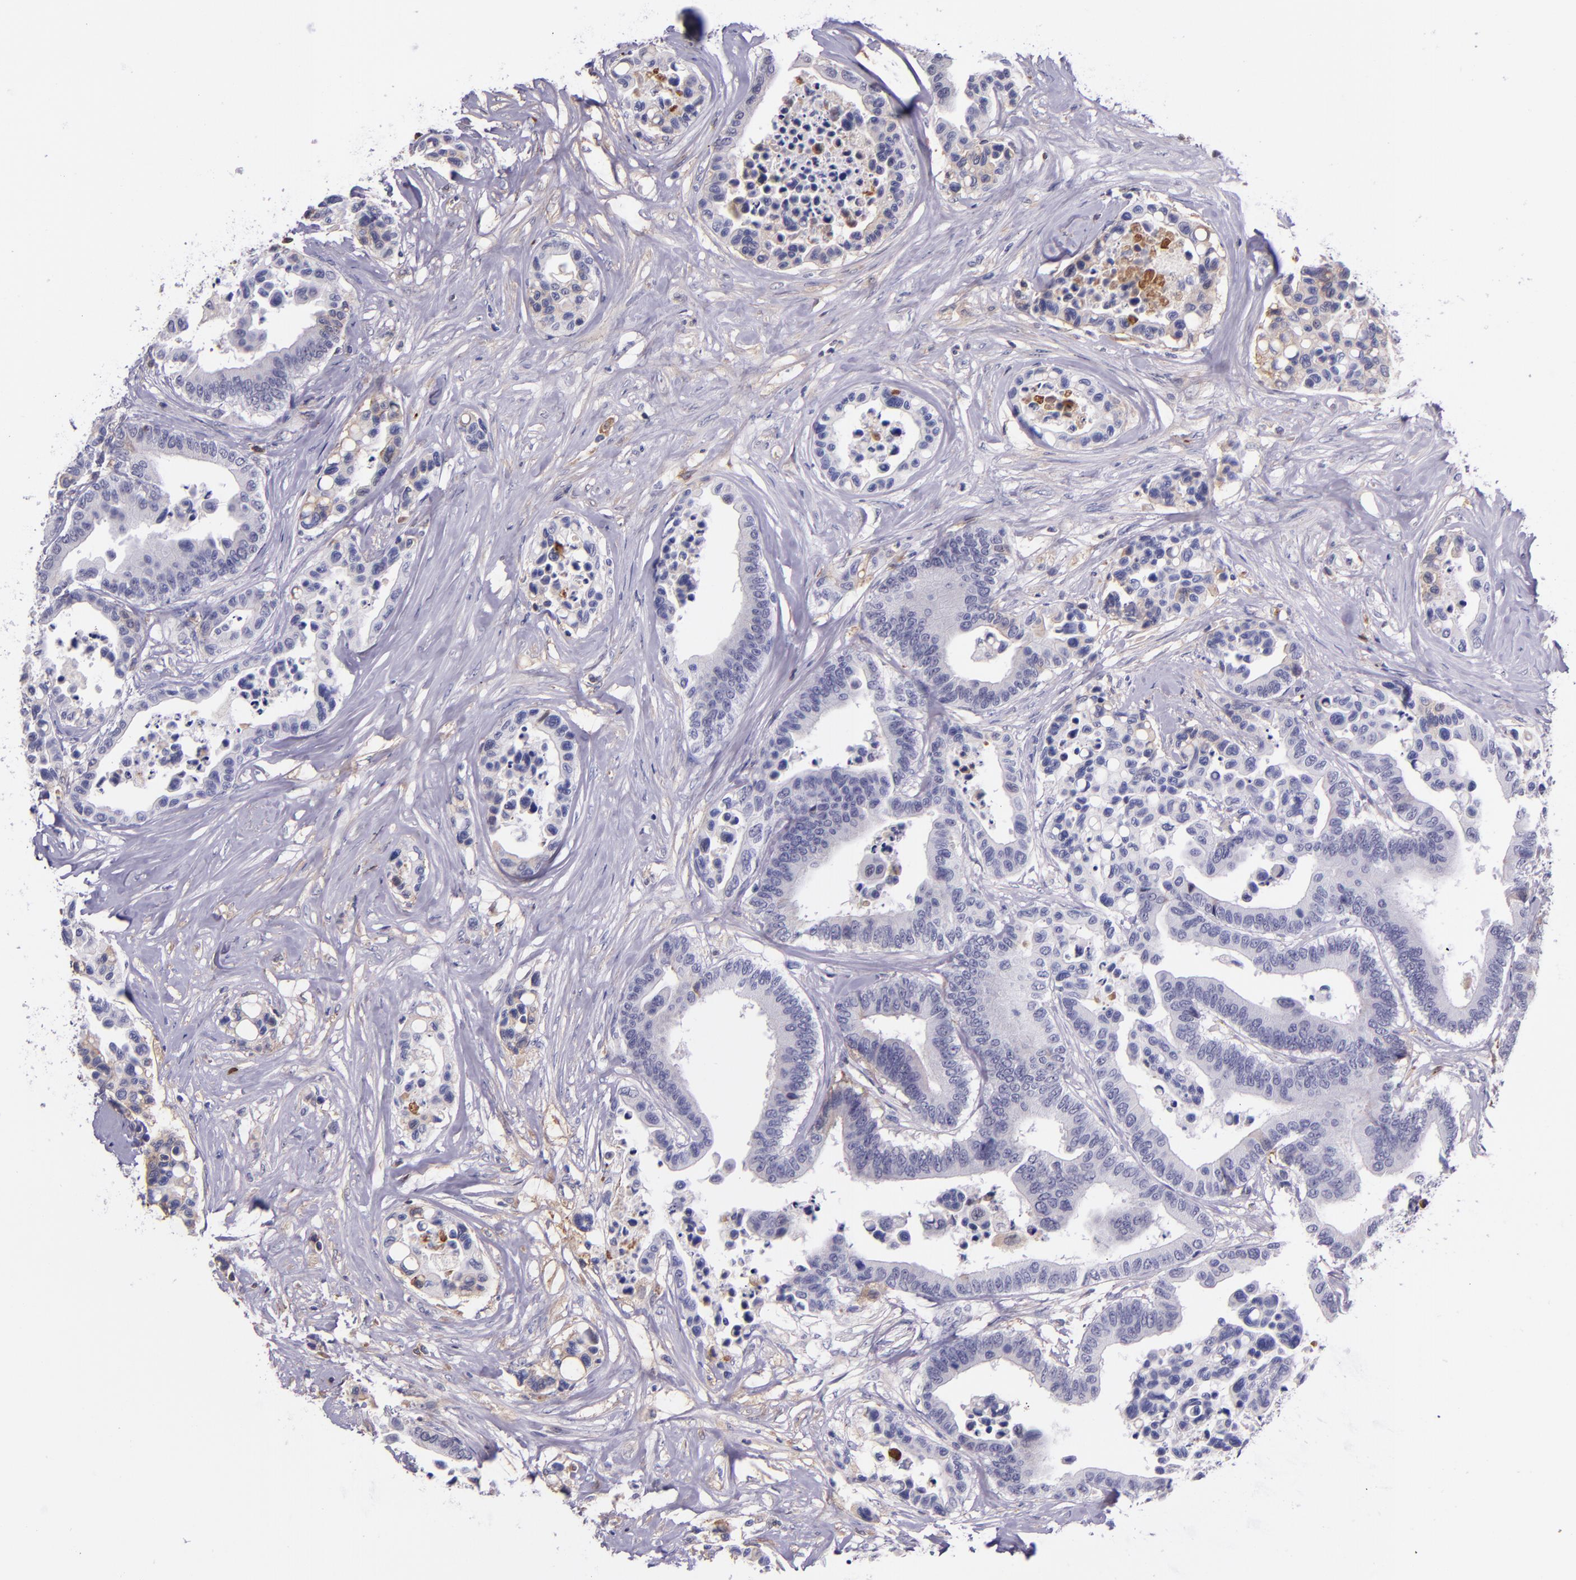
{"staining": {"intensity": "negative", "quantity": "none", "location": "none"}, "tissue": "colorectal cancer", "cell_type": "Tumor cells", "image_type": "cancer", "snomed": [{"axis": "morphology", "description": "Adenocarcinoma, NOS"}, {"axis": "topography", "description": "Colon"}], "caption": "High power microscopy histopathology image of an immunohistochemistry (IHC) photomicrograph of colorectal adenocarcinoma, revealing no significant expression in tumor cells.", "gene": "KNG1", "patient": {"sex": "male", "age": 82}}